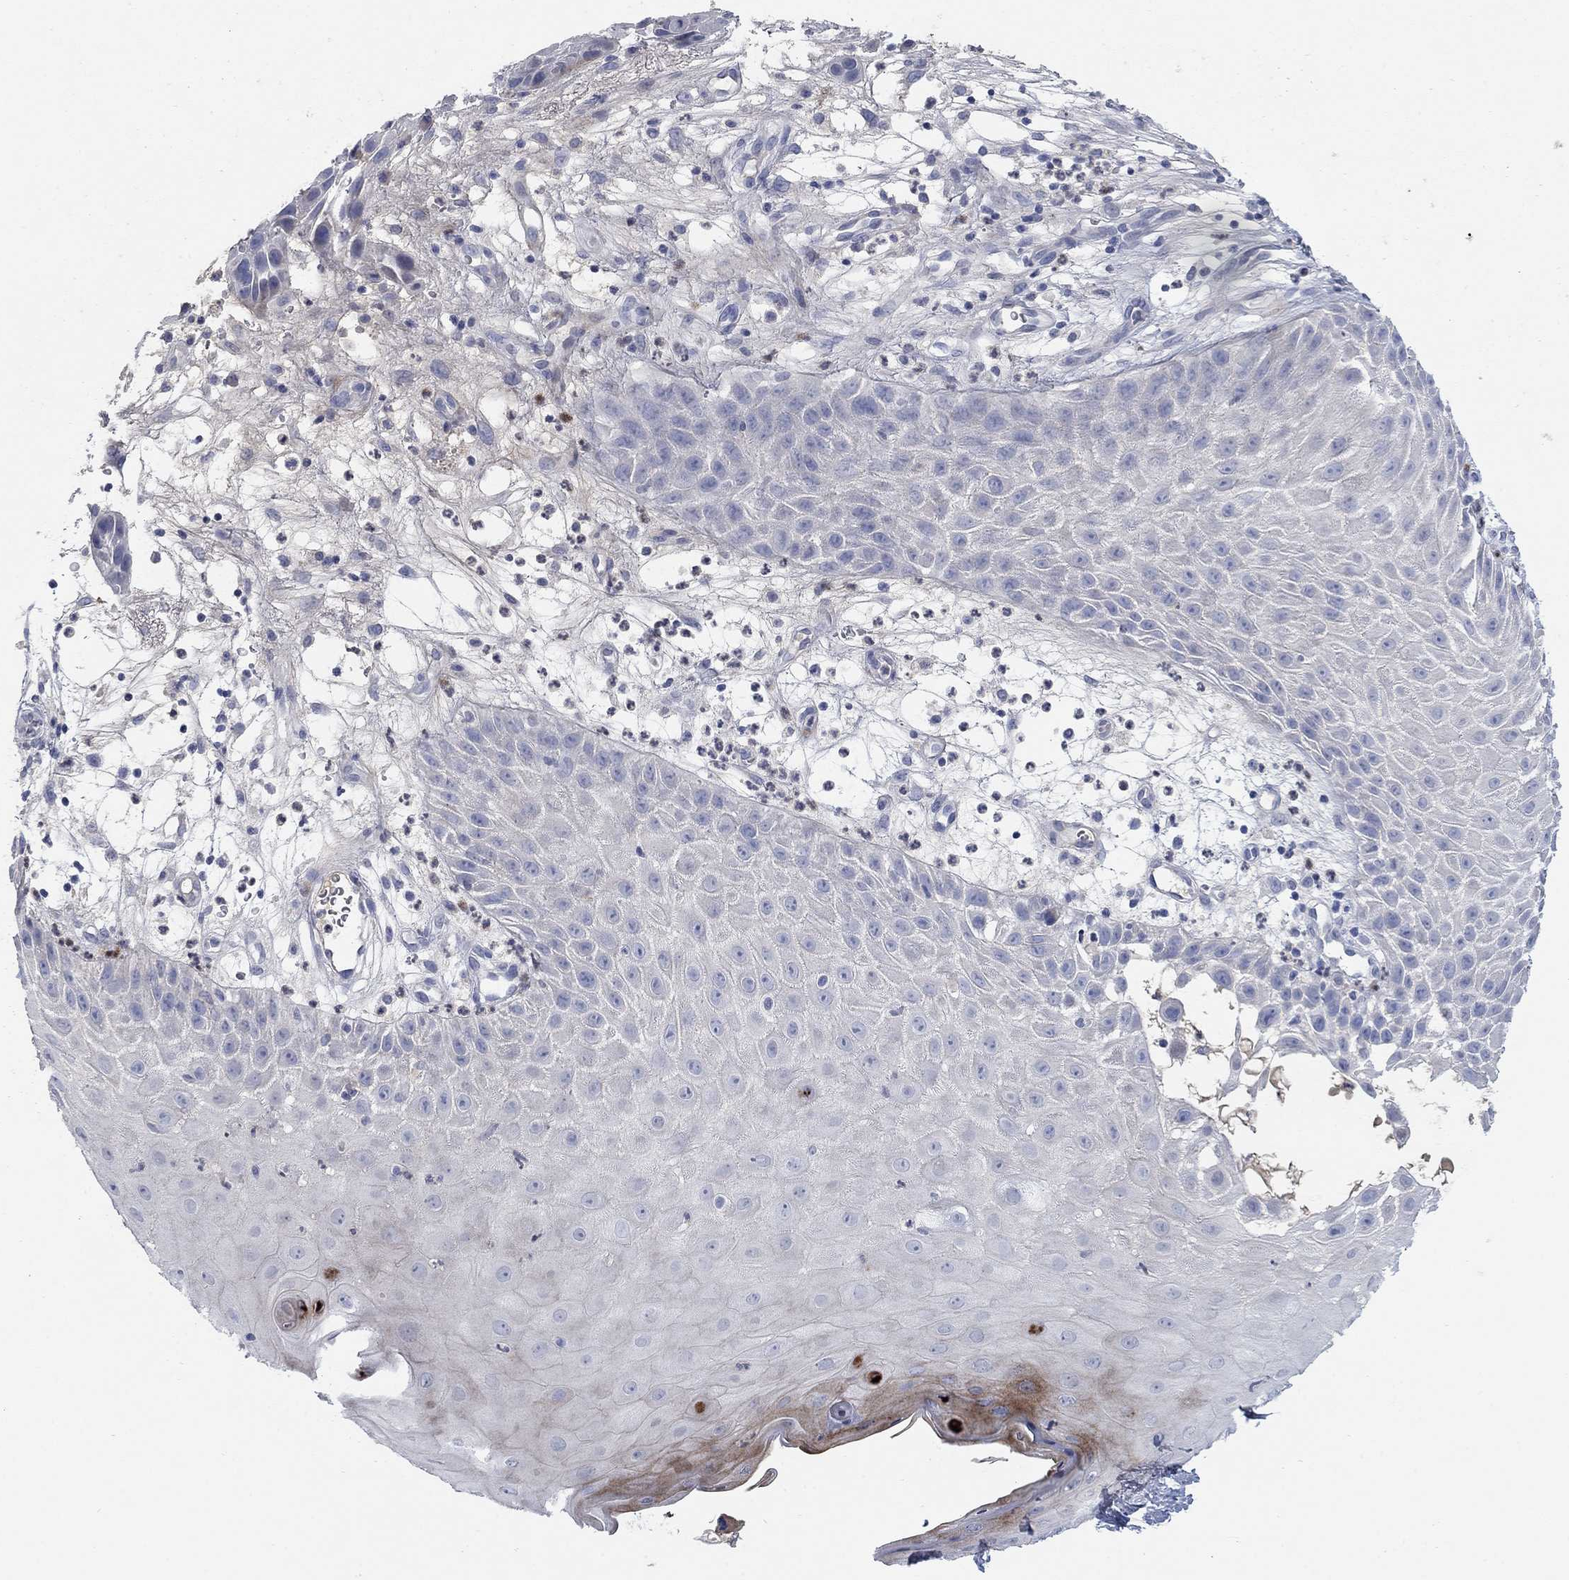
{"staining": {"intensity": "negative", "quantity": "none", "location": "none"}, "tissue": "skin cancer", "cell_type": "Tumor cells", "image_type": "cancer", "snomed": [{"axis": "morphology", "description": "Normal tissue, NOS"}, {"axis": "morphology", "description": "Squamous cell carcinoma, NOS"}, {"axis": "topography", "description": "Skin"}], "caption": "Protein analysis of squamous cell carcinoma (skin) shows no significant positivity in tumor cells.", "gene": "TMEM249", "patient": {"sex": "male", "age": 79}}